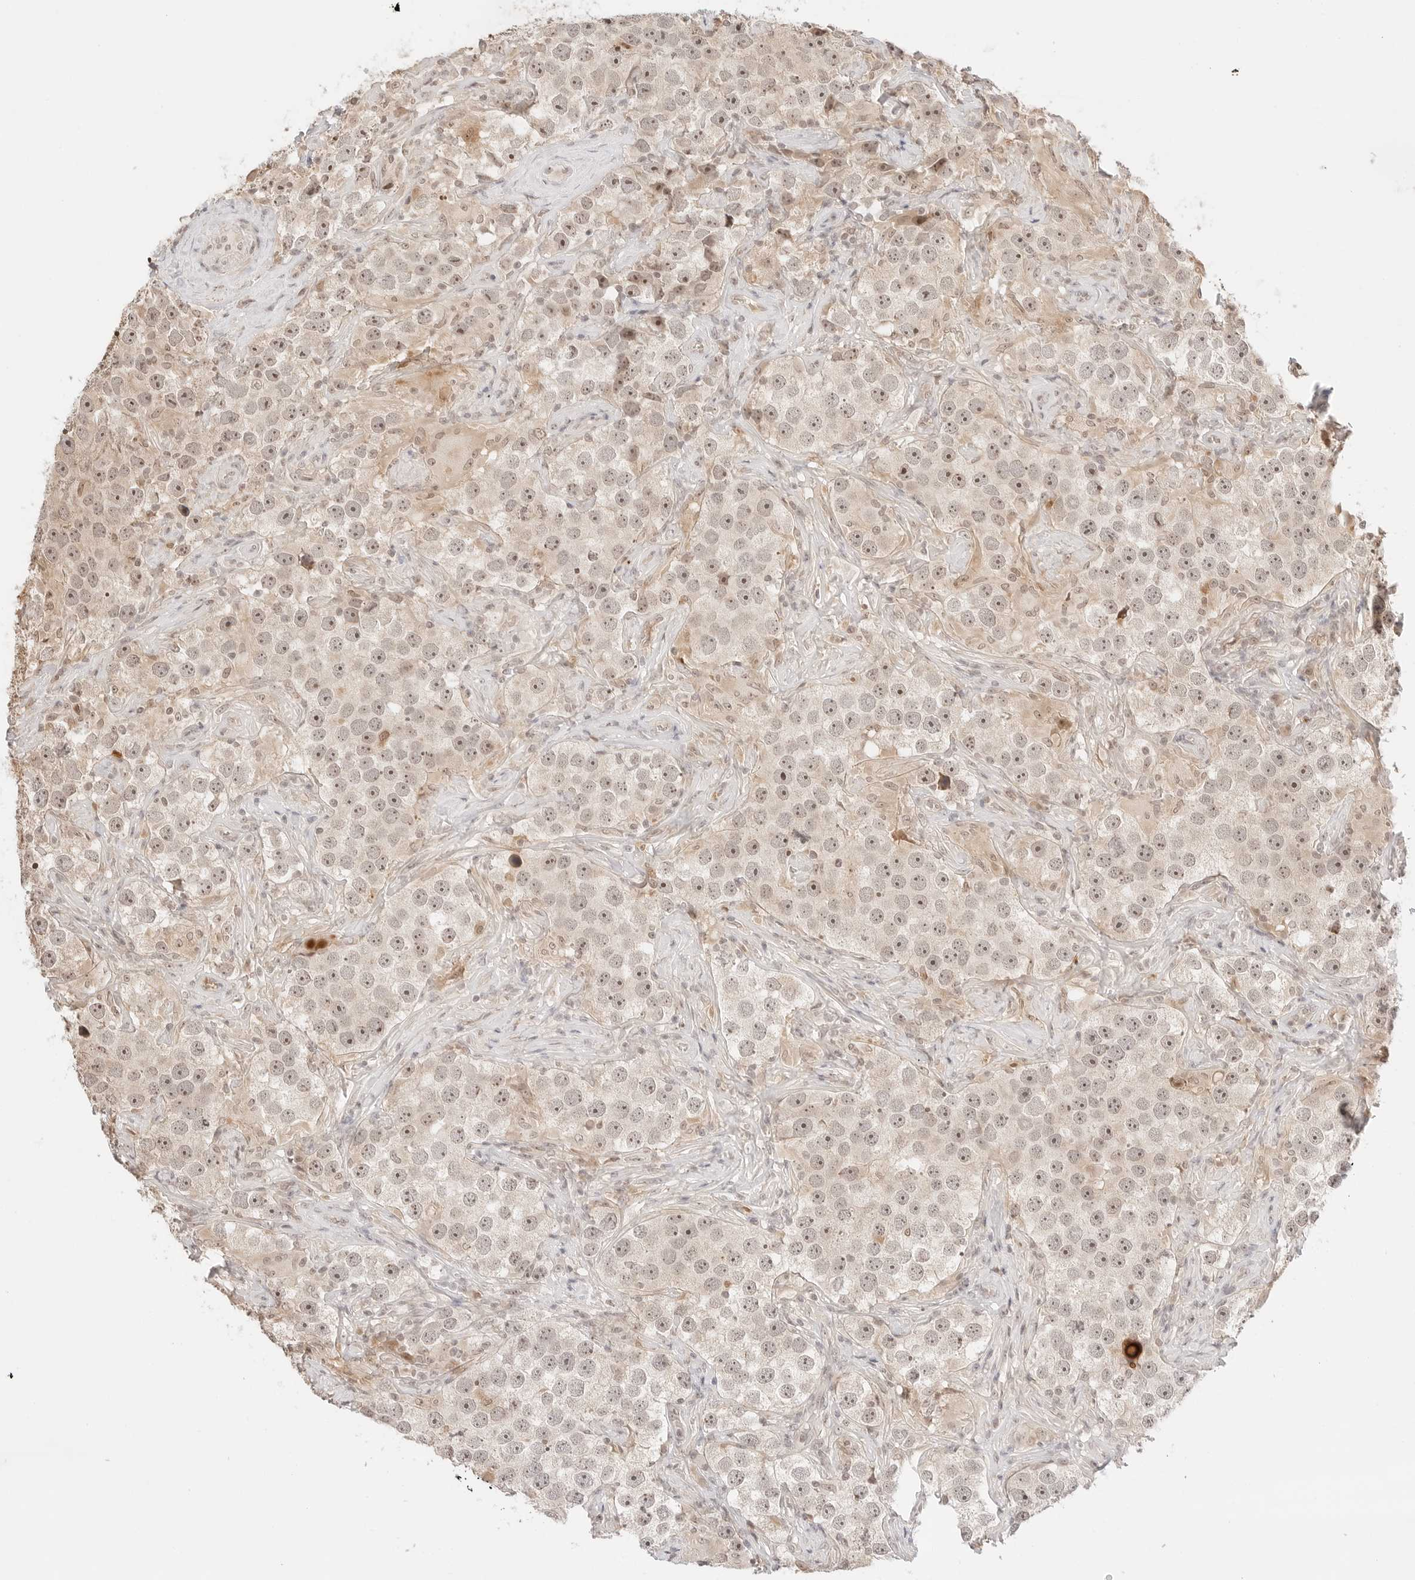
{"staining": {"intensity": "moderate", "quantity": ">75%", "location": "nuclear"}, "tissue": "testis cancer", "cell_type": "Tumor cells", "image_type": "cancer", "snomed": [{"axis": "morphology", "description": "Seminoma, NOS"}, {"axis": "topography", "description": "Testis"}], "caption": "Testis seminoma stained with immunohistochemistry (IHC) demonstrates moderate nuclear positivity in approximately >75% of tumor cells.", "gene": "RPS6KL1", "patient": {"sex": "male", "age": 49}}